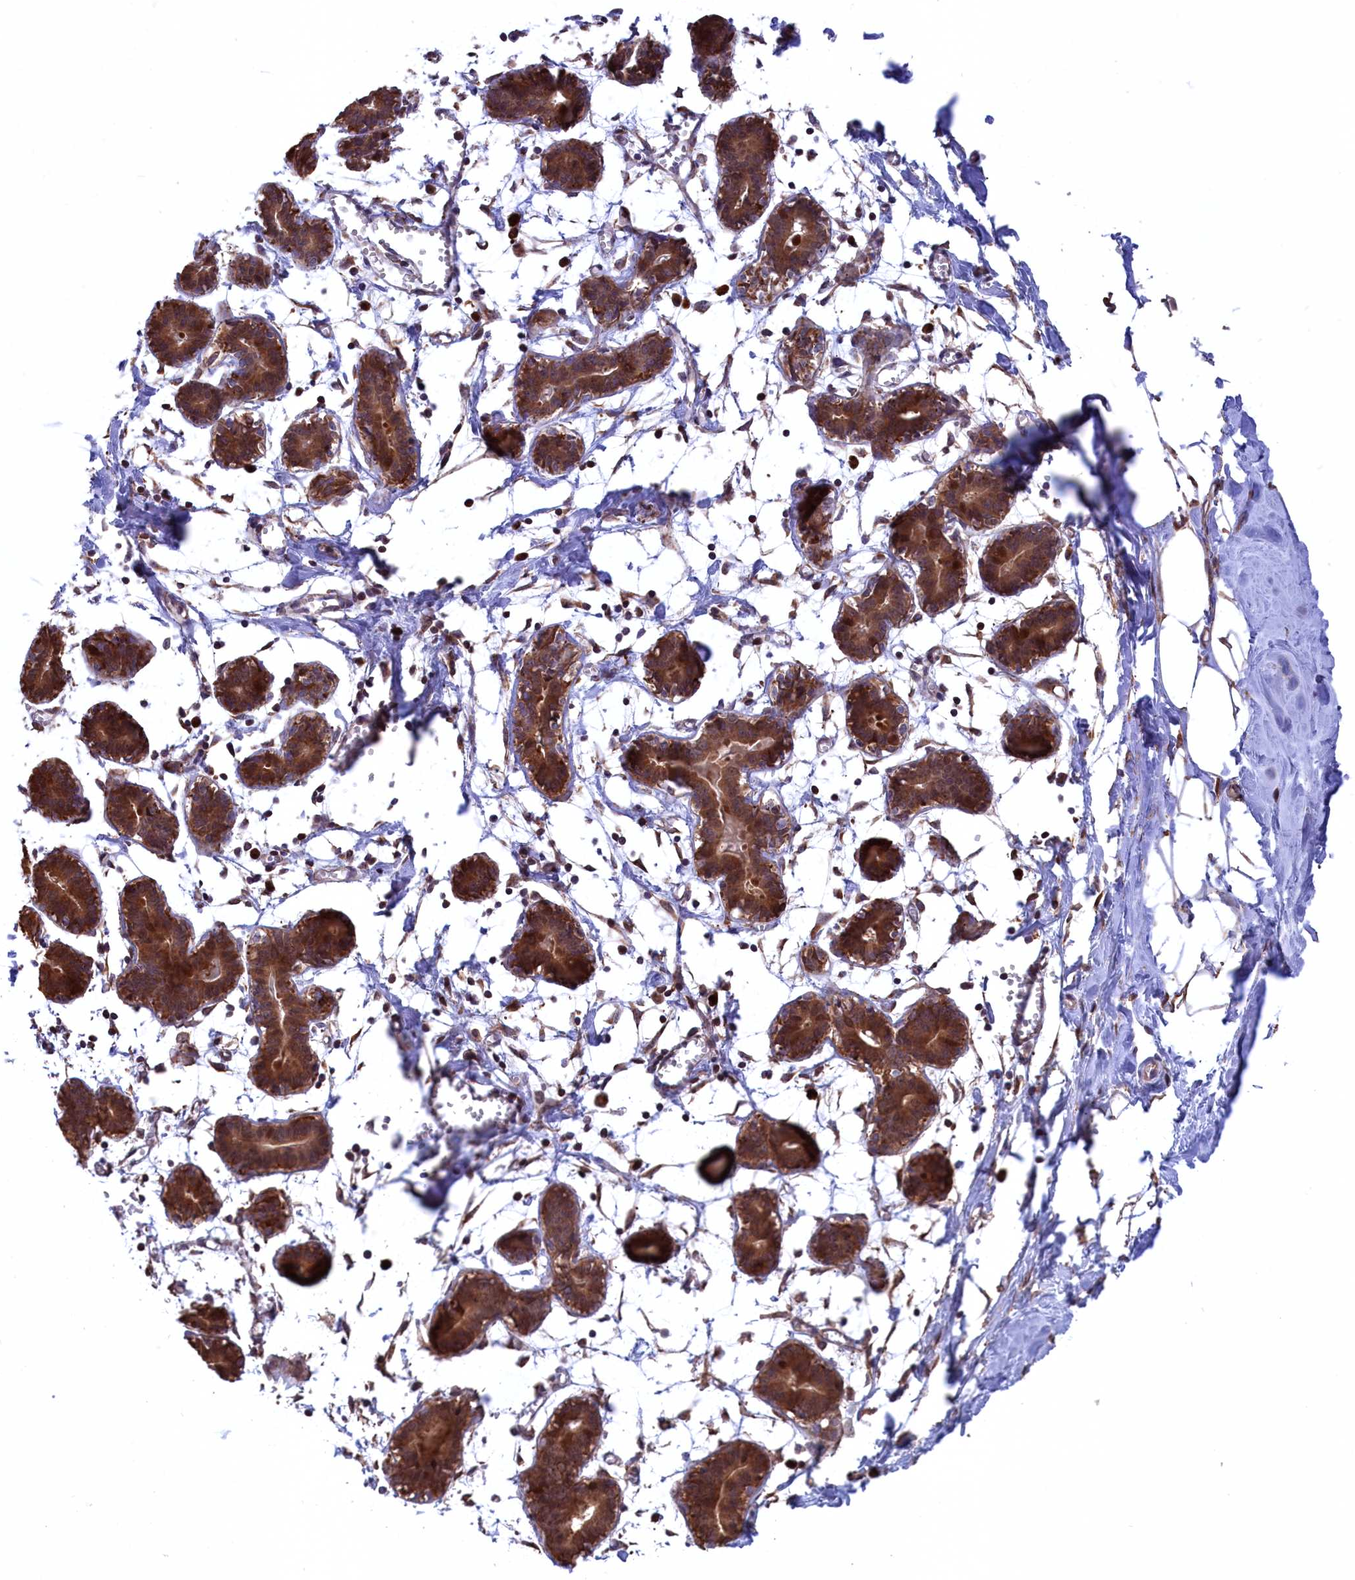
{"staining": {"intensity": "moderate", "quantity": ">75%", "location": "cytoplasmic/membranous"}, "tissue": "breast", "cell_type": "Adipocytes", "image_type": "normal", "snomed": [{"axis": "morphology", "description": "Normal tissue, NOS"}, {"axis": "topography", "description": "Breast"}], "caption": "IHC histopathology image of normal breast stained for a protein (brown), which demonstrates medium levels of moderate cytoplasmic/membranous positivity in approximately >75% of adipocytes.", "gene": "PLA2G4C", "patient": {"sex": "female", "age": 27}}